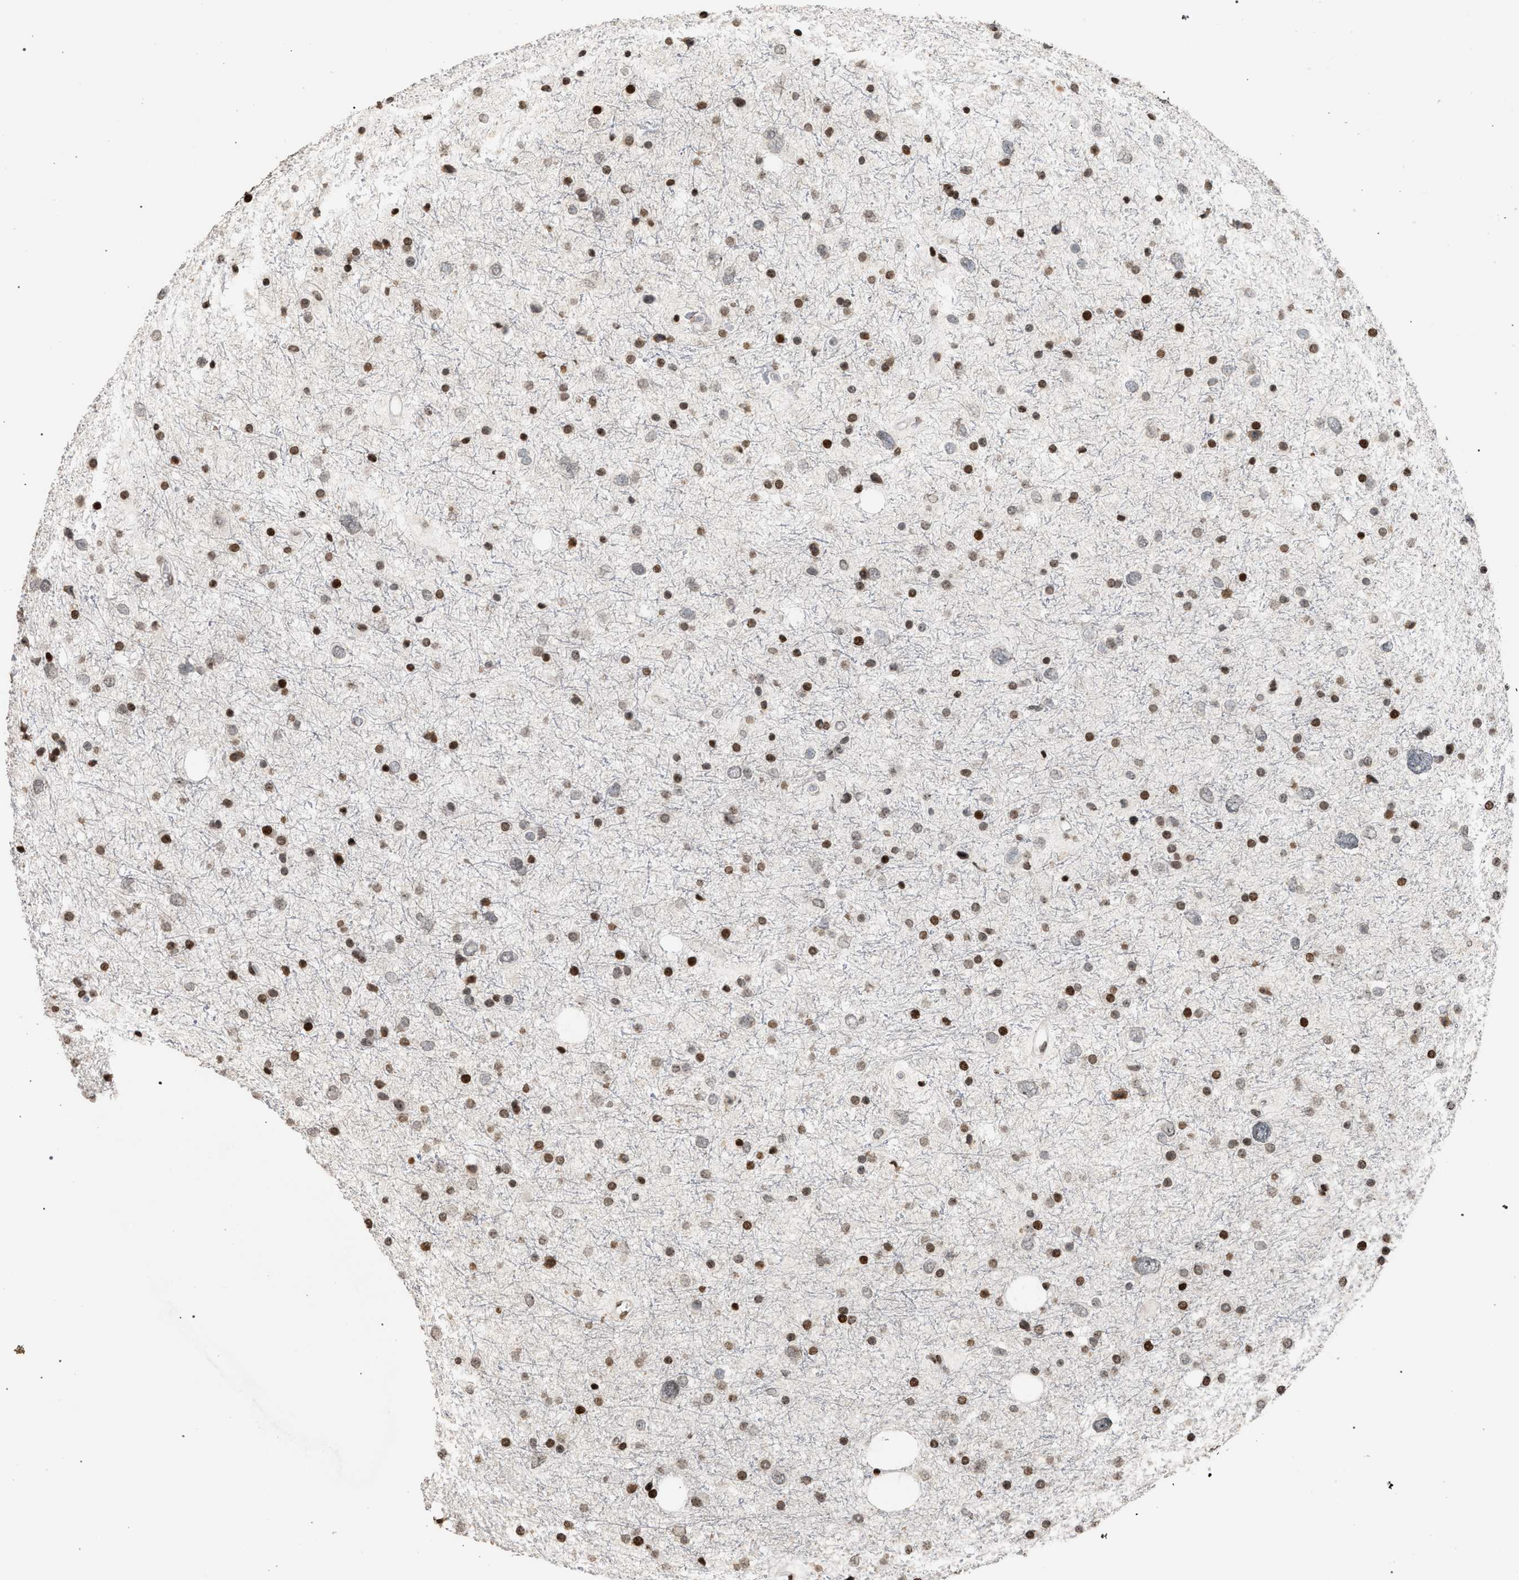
{"staining": {"intensity": "moderate", "quantity": ">75%", "location": "nuclear"}, "tissue": "glioma", "cell_type": "Tumor cells", "image_type": "cancer", "snomed": [{"axis": "morphology", "description": "Glioma, malignant, Low grade"}, {"axis": "topography", "description": "Brain"}], "caption": "Protein staining of glioma tissue demonstrates moderate nuclear expression in about >75% of tumor cells. (Brightfield microscopy of DAB IHC at high magnification).", "gene": "FOXD3", "patient": {"sex": "female", "age": 37}}